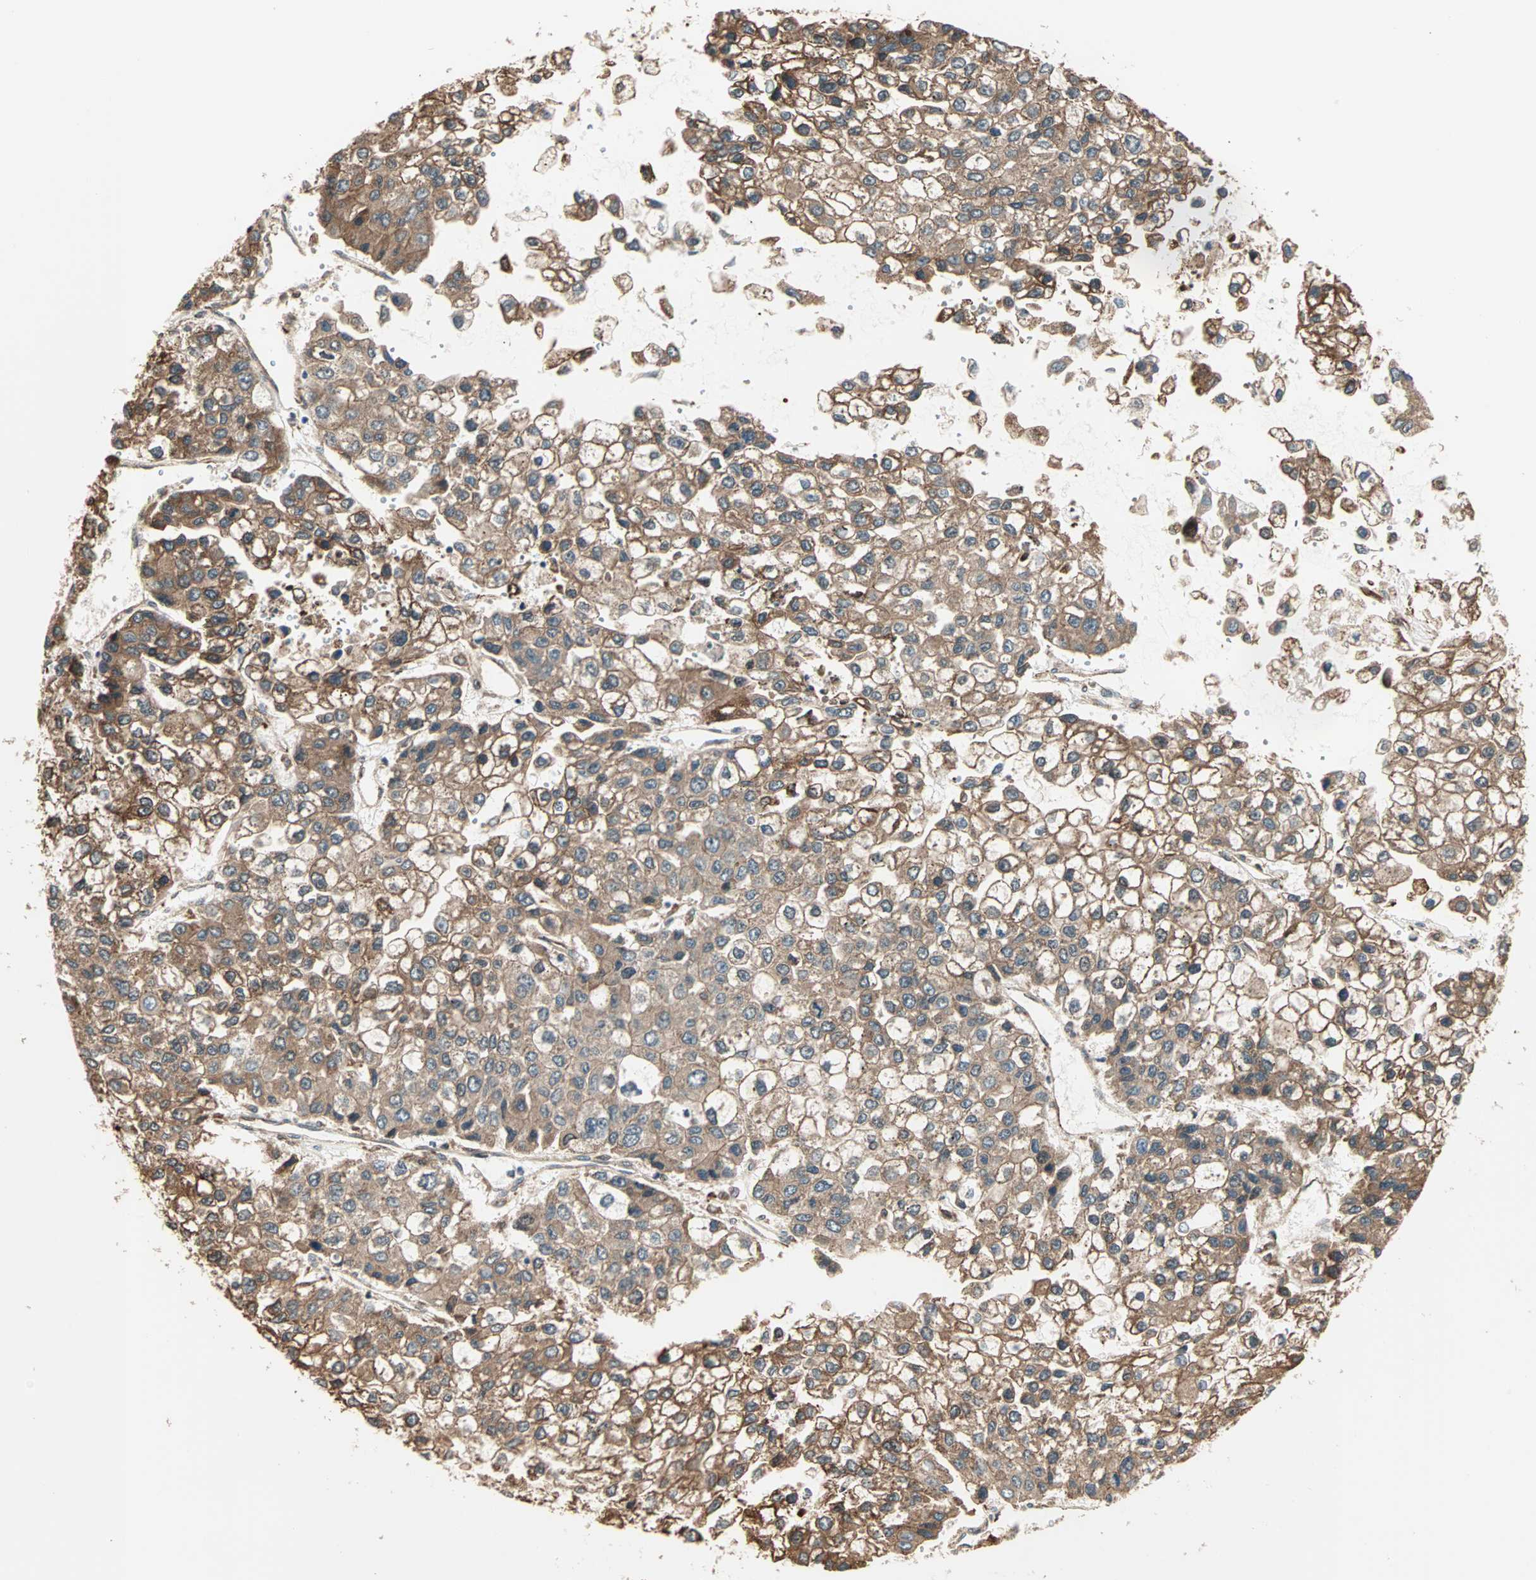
{"staining": {"intensity": "moderate", "quantity": ">75%", "location": "cytoplasmic/membranous"}, "tissue": "liver cancer", "cell_type": "Tumor cells", "image_type": "cancer", "snomed": [{"axis": "morphology", "description": "Carcinoma, Hepatocellular, NOS"}, {"axis": "topography", "description": "Liver"}], "caption": "The photomicrograph demonstrates immunohistochemical staining of hepatocellular carcinoma (liver). There is moderate cytoplasmic/membranous staining is appreciated in approximately >75% of tumor cells. (IHC, brightfield microscopy, high magnification).", "gene": "P4HA1", "patient": {"sex": "female", "age": 66}}